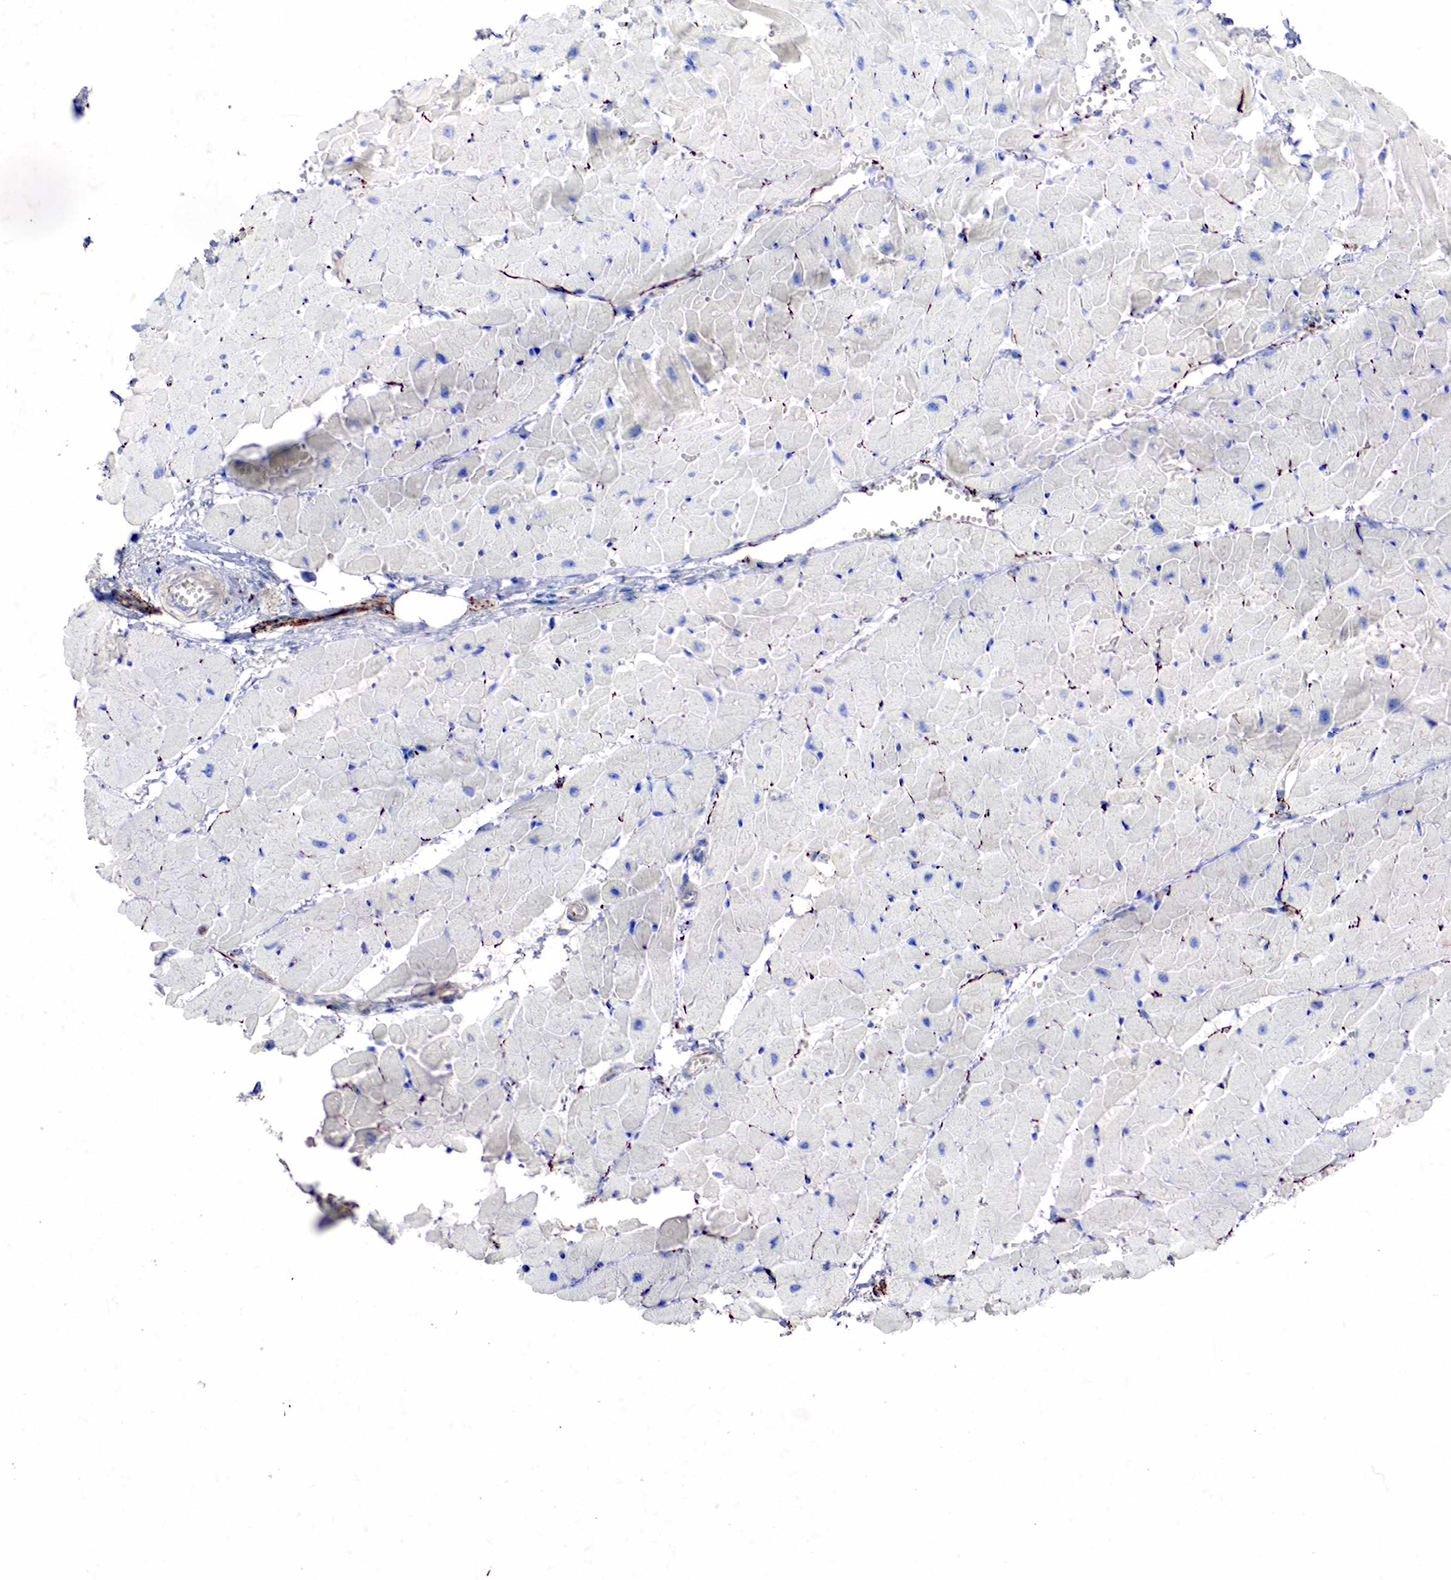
{"staining": {"intensity": "negative", "quantity": "none", "location": "none"}, "tissue": "heart muscle", "cell_type": "Cardiomyocytes", "image_type": "normal", "snomed": [{"axis": "morphology", "description": "Normal tissue, NOS"}, {"axis": "topography", "description": "Heart"}], "caption": "This is a histopathology image of immunohistochemistry (IHC) staining of benign heart muscle, which shows no expression in cardiomyocytes.", "gene": "SYP", "patient": {"sex": "female", "age": 19}}